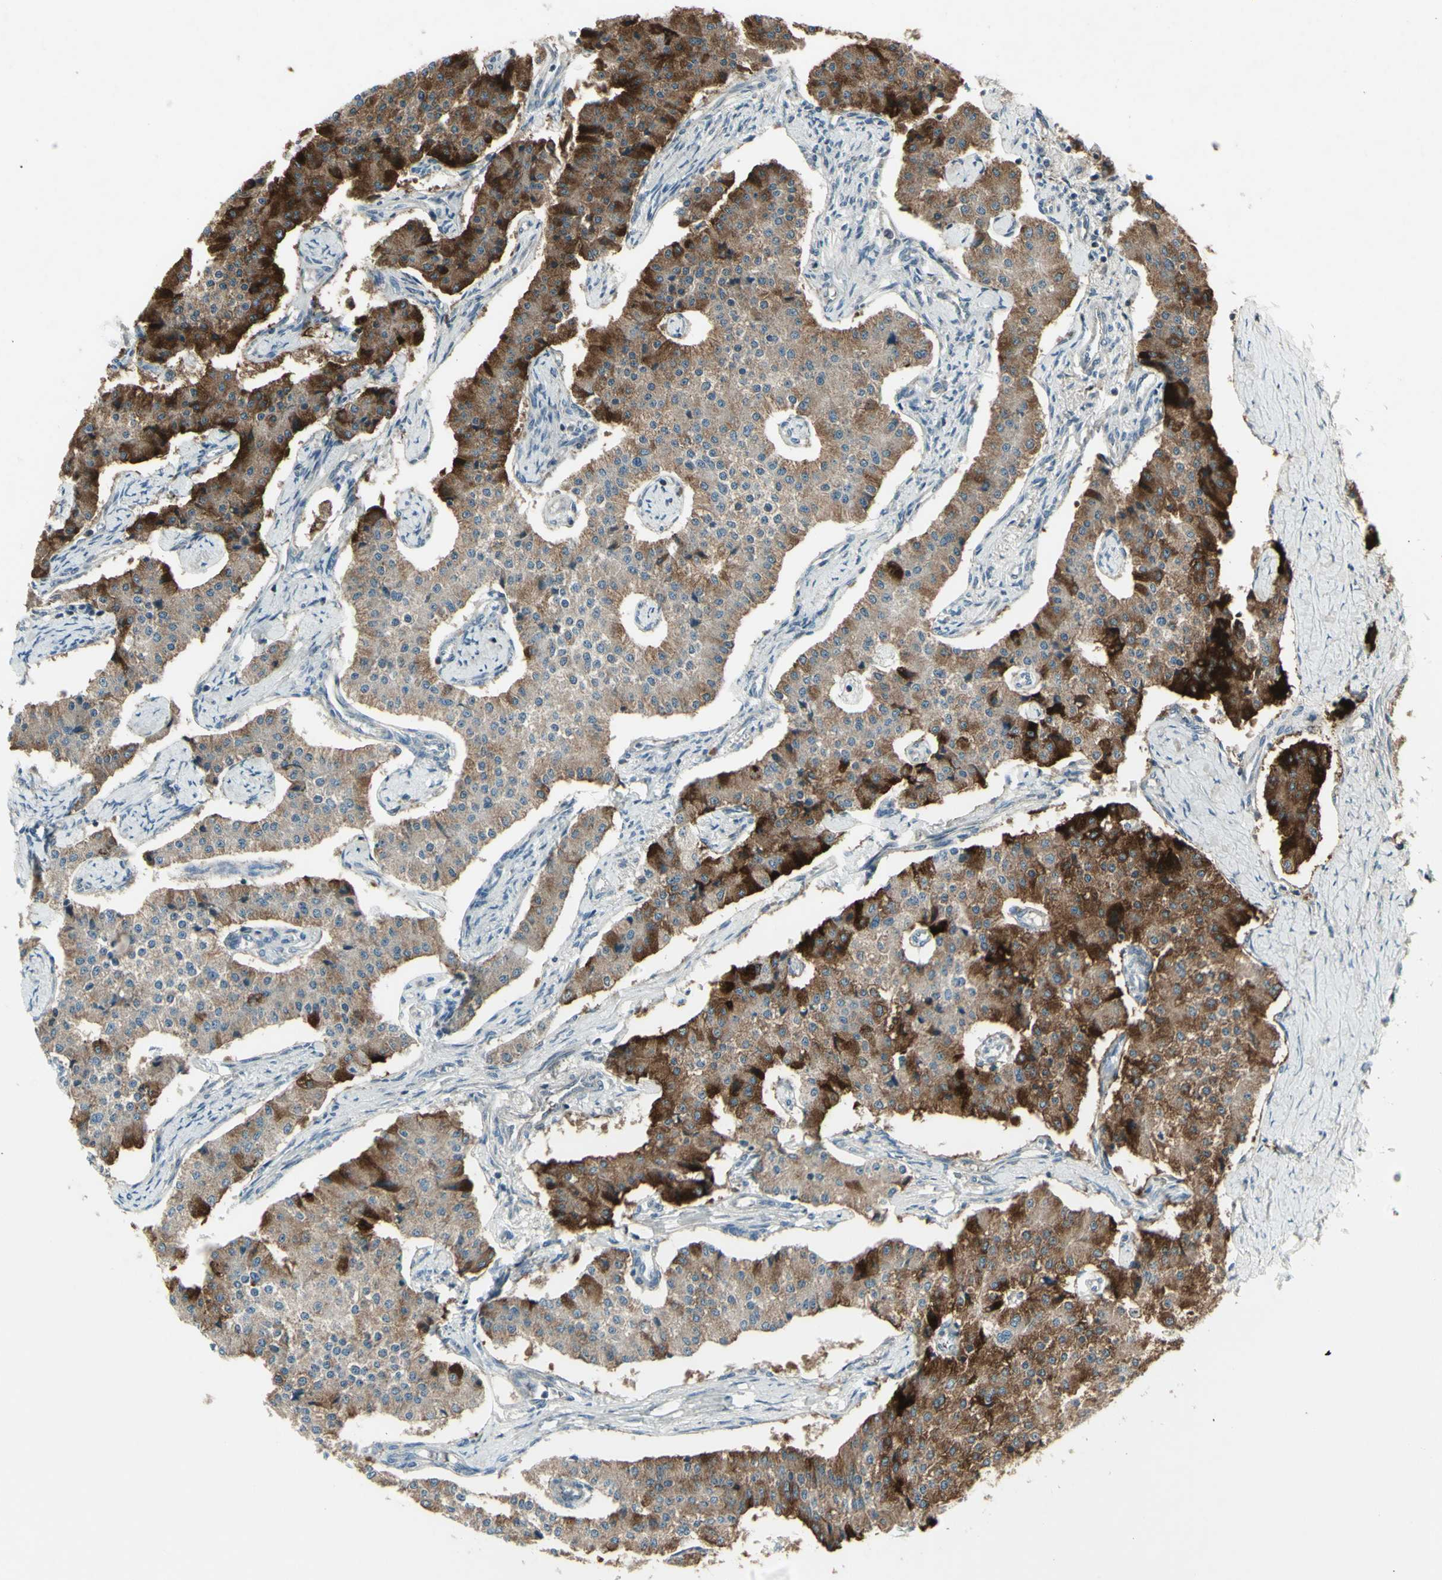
{"staining": {"intensity": "strong", "quantity": "25%-75%", "location": "cytoplasmic/membranous"}, "tissue": "carcinoid", "cell_type": "Tumor cells", "image_type": "cancer", "snomed": [{"axis": "morphology", "description": "Carcinoid, malignant, NOS"}, {"axis": "topography", "description": "Colon"}], "caption": "Immunohistochemistry (IHC) of carcinoid reveals high levels of strong cytoplasmic/membranous positivity in approximately 25%-75% of tumor cells. Nuclei are stained in blue.", "gene": "SHC1", "patient": {"sex": "female", "age": 52}}